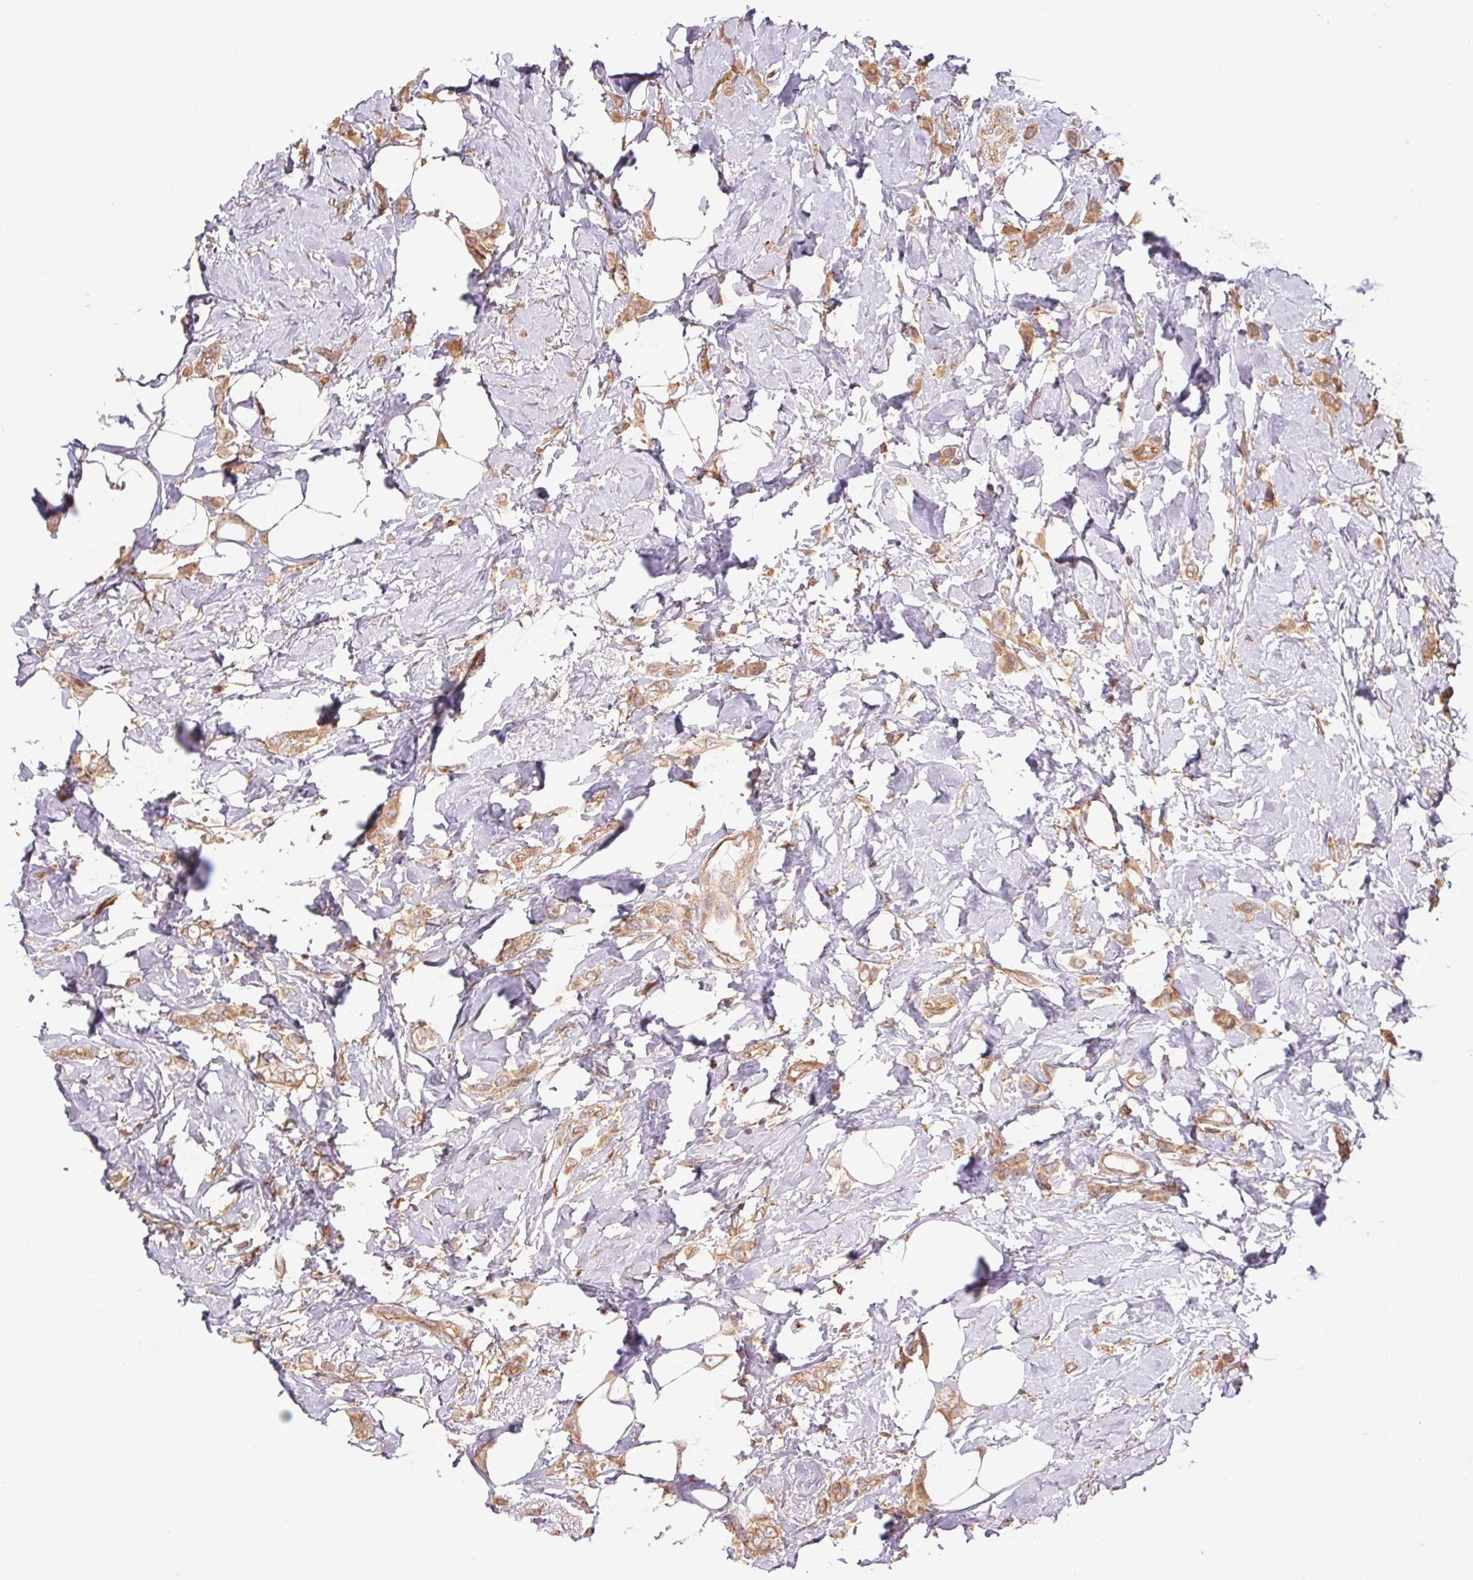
{"staining": {"intensity": "moderate", "quantity": ">75%", "location": "cytoplasmic/membranous"}, "tissue": "breast cancer", "cell_type": "Tumor cells", "image_type": "cancer", "snomed": [{"axis": "morphology", "description": "Lobular carcinoma"}, {"axis": "topography", "description": "Breast"}], "caption": "A photomicrograph of human lobular carcinoma (breast) stained for a protein reveals moderate cytoplasmic/membranous brown staining in tumor cells. The protein of interest is shown in brown color, while the nuclei are stained blue.", "gene": "TUBA3D", "patient": {"sex": "female", "age": 66}}